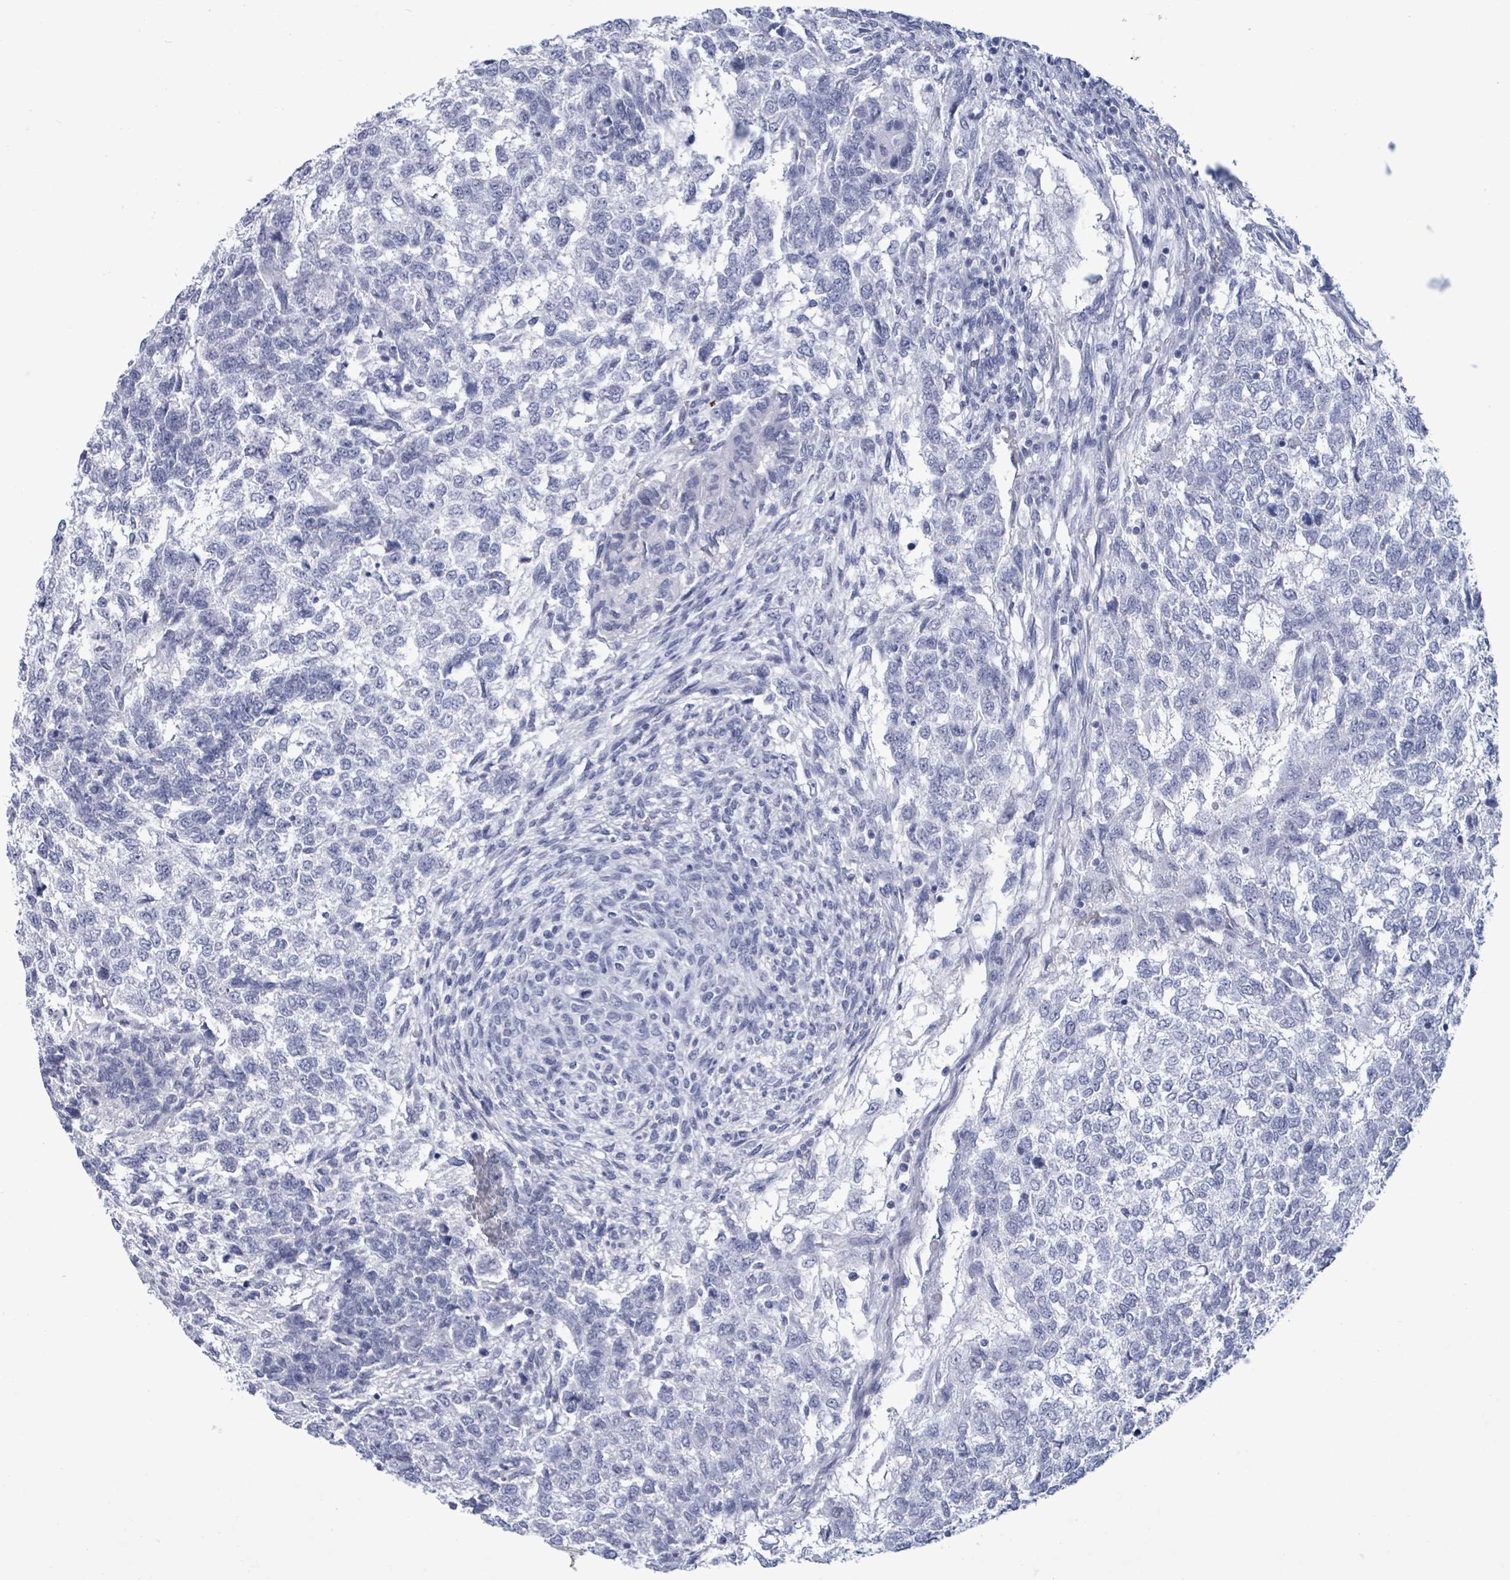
{"staining": {"intensity": "negative", "quantity": "none", "location": "none"}, "tissue": "testis cancer", "cell_type": "Tumor cells", "image_type": "cancer", "snomed": [{"axis": "morphology", "description": "Carcinoma, Embryonal, NOS"}, {"axis": "topography", "description": "Testis"}], "caption": "DAB immunohistochemical staining of testis embryonal carcinoma displays no significant expression in tumor cells.", "gene": "NKX2-1", "patient": {"sex": "male", "age": 23}}